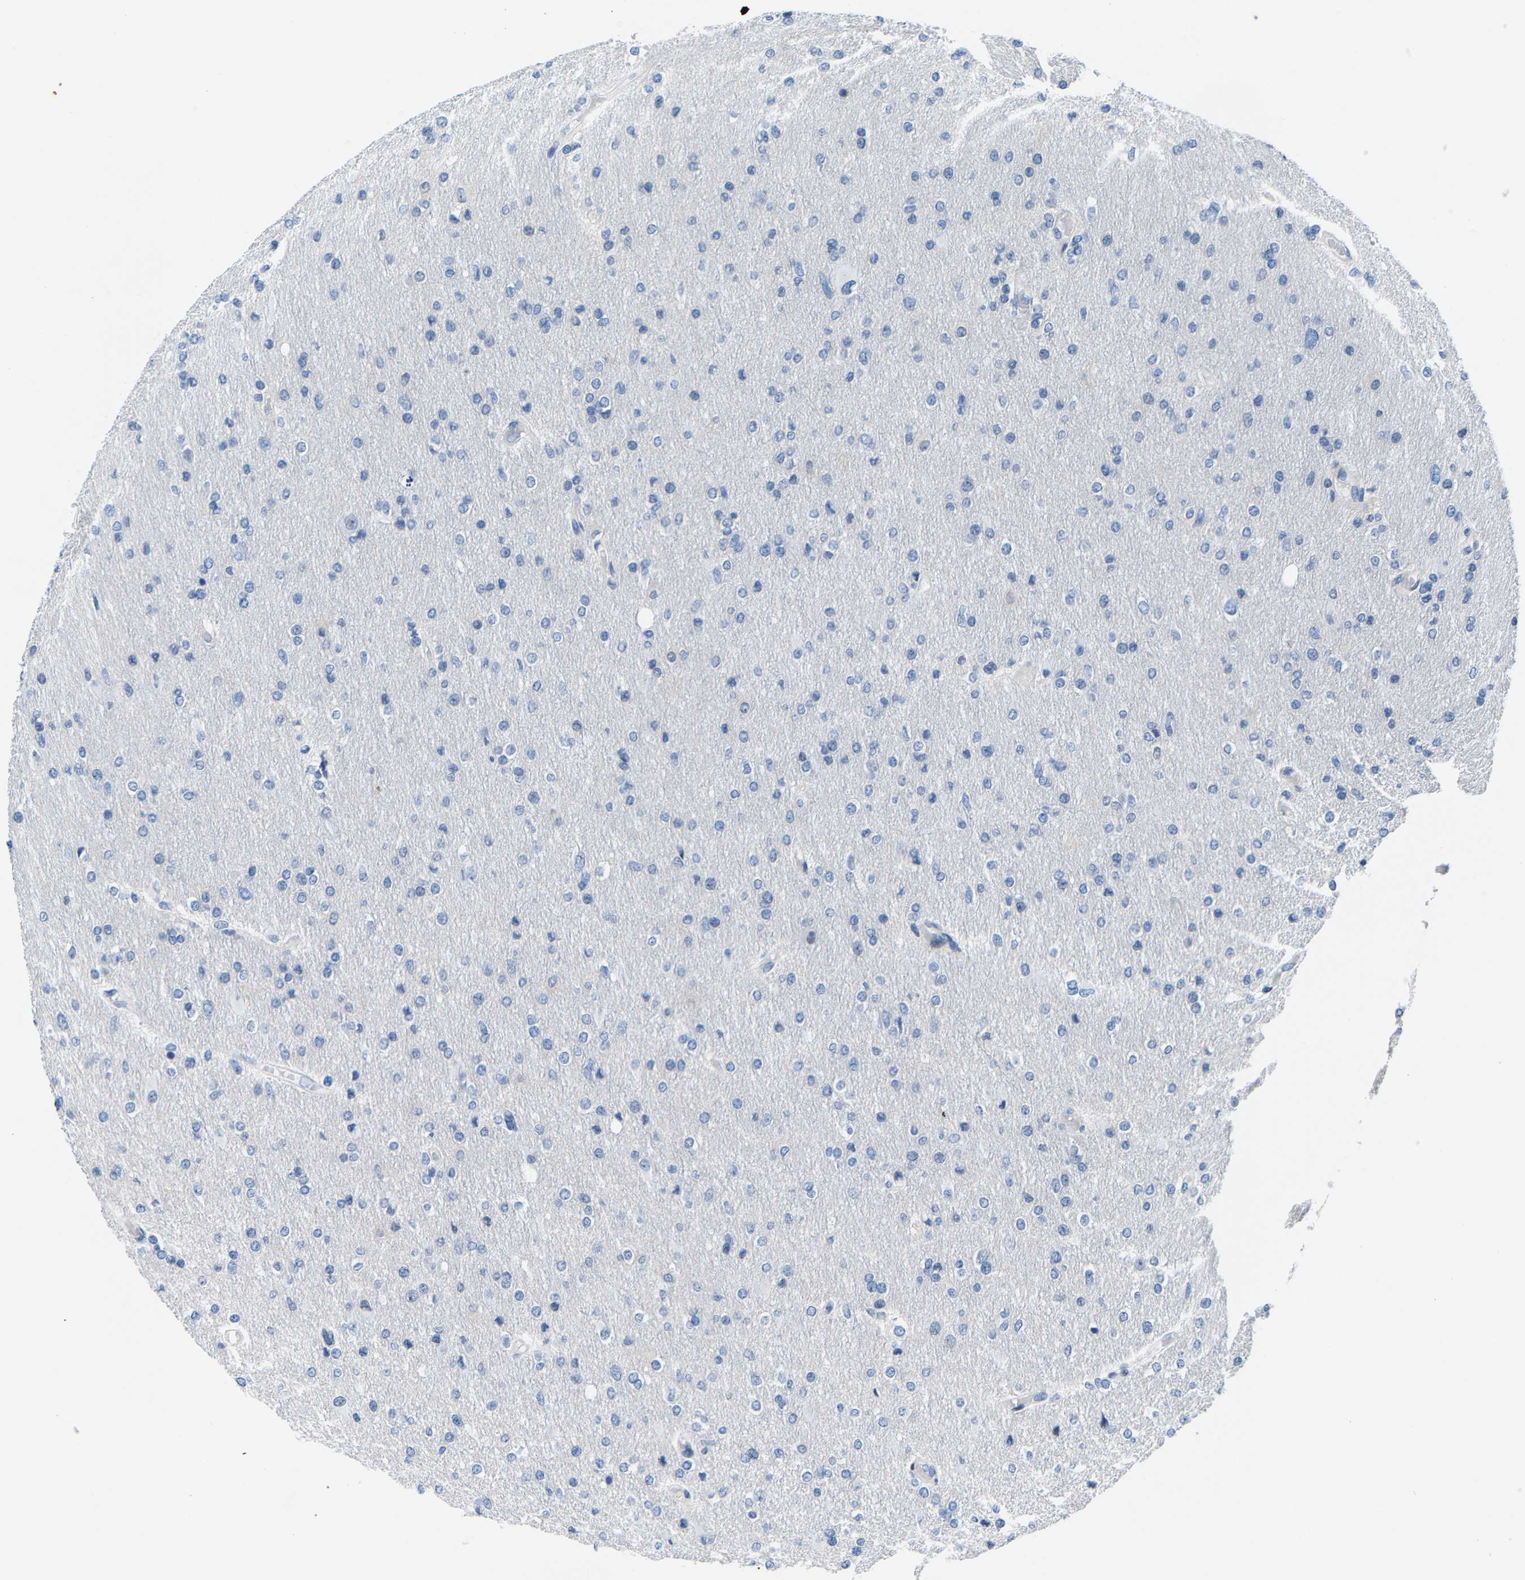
{"staining": {"intensity": "negative", "quantity": "none", "location": "none"}, "tissue": "glioma", "cell_type": "Tumor cells", "image_type": "cancer", "snomed": [{"axis": "morphology", "description": "Glioma, malignant, High grade"}, {"axis": "topography", "description": "Cerebral cortex"}], "caption": "This histopathology image is of glioma stained with immunohistochemistry (IHC) to label a protein in brown with the nuclei are counter-stained blue. There is no expression in tumor cells. (Brightfield microscopy of DAB (3,3'-diaminobenzidine) immunohistochemistry (IHC) at high magnification).", "gene": "SSH3", "patient": {"sex": "female", "age": 36}}